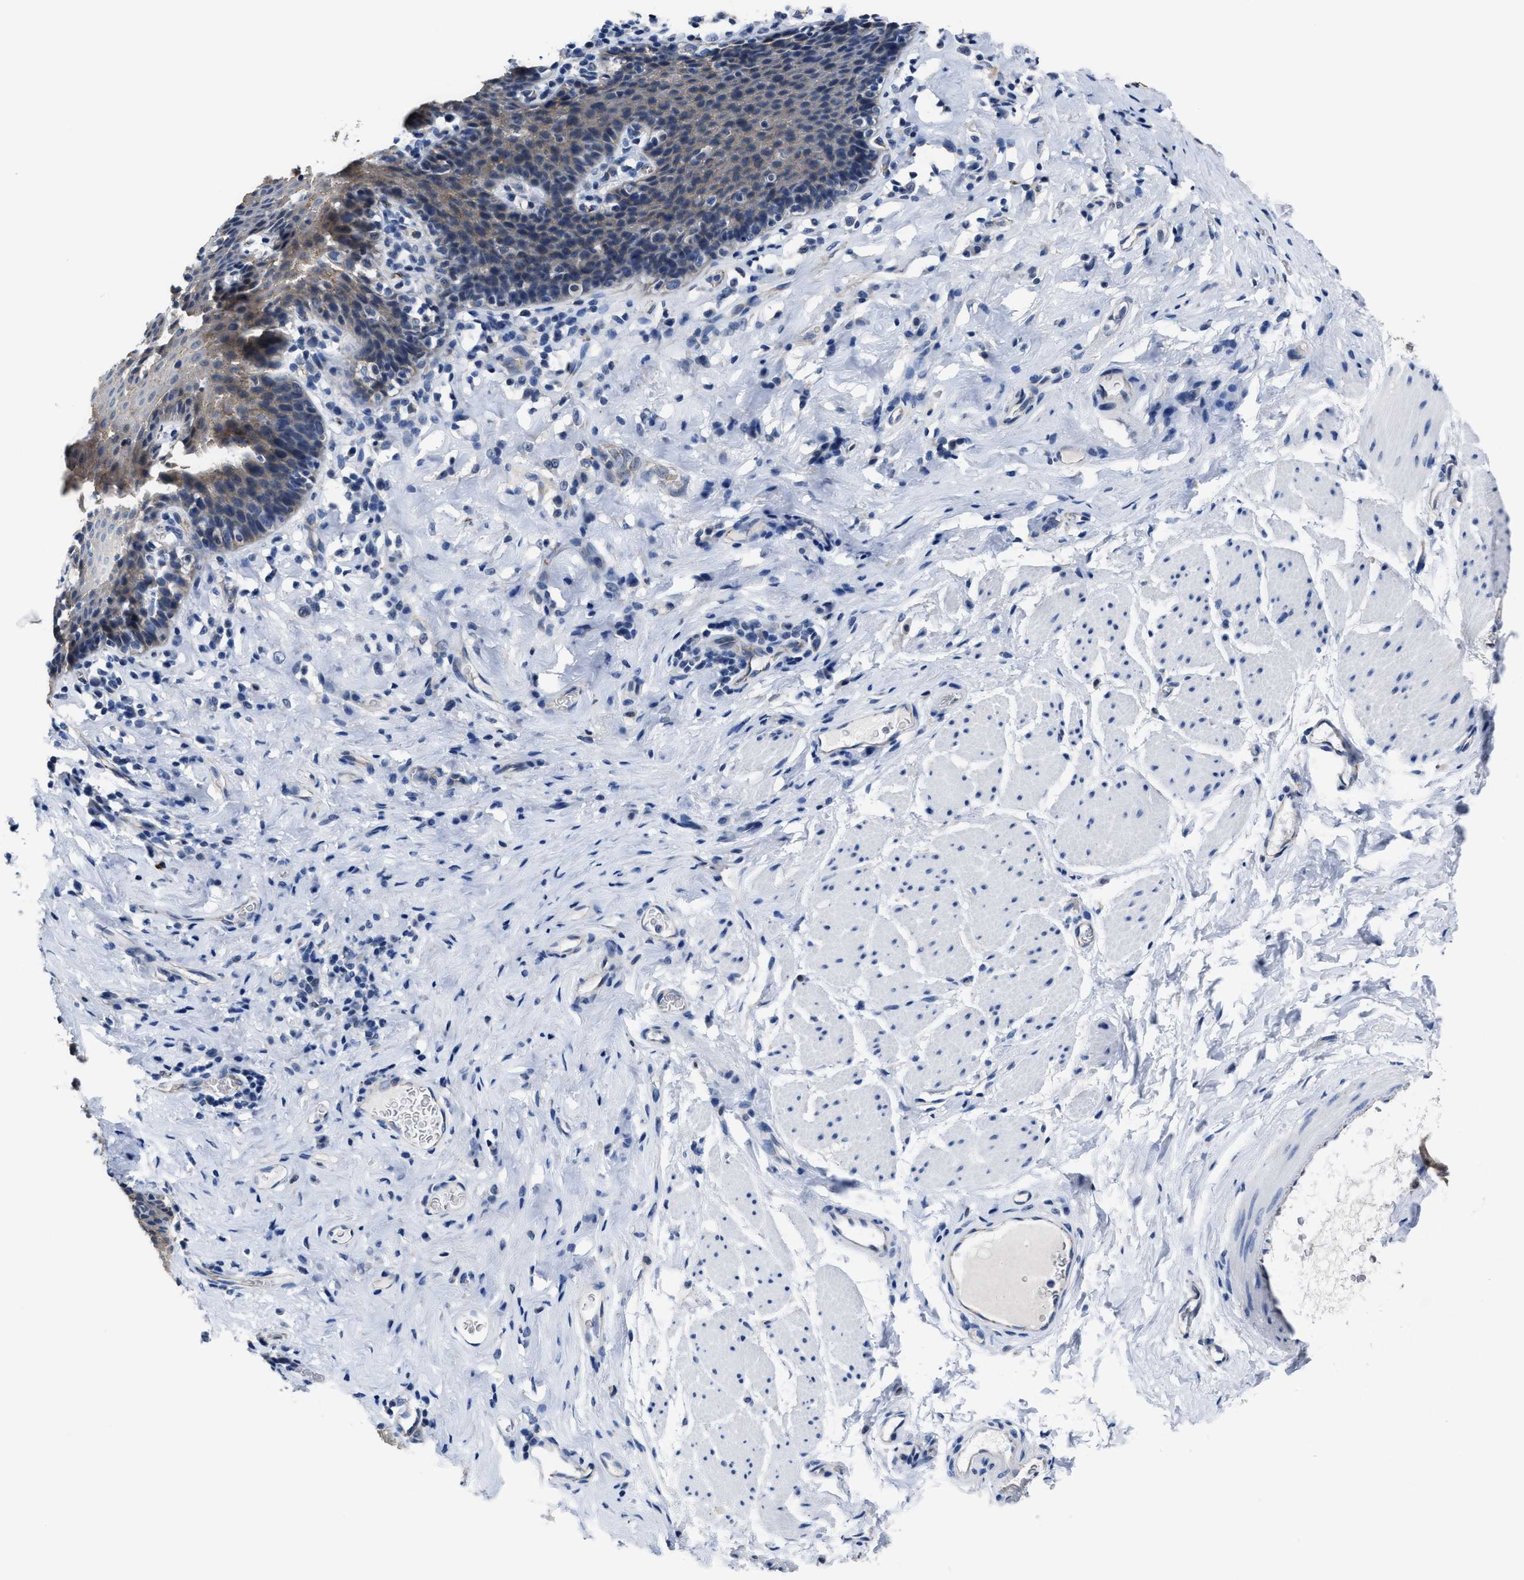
{"staining": {"intensity": "weak", "quantity": ">75%", "location": "cytoplasmic/membranous"}, "tissue": "esophagus", "cell_type": "Squamous epithelial cells", "image_type": "normal", "snomed": [{"axis": "morphology", "description": "Normal tissue, NOS"}, {"axis": "topography", "description": "Esophagus"}], "caption": "About >75% of squamous epithelial cells in benign human esophagus display weak cytoplasmic/membranous protein staining as visualized by brown immunohistochemical staining.", "gene": "GHITM", "patient": {"sex": "female", "age": 61}}